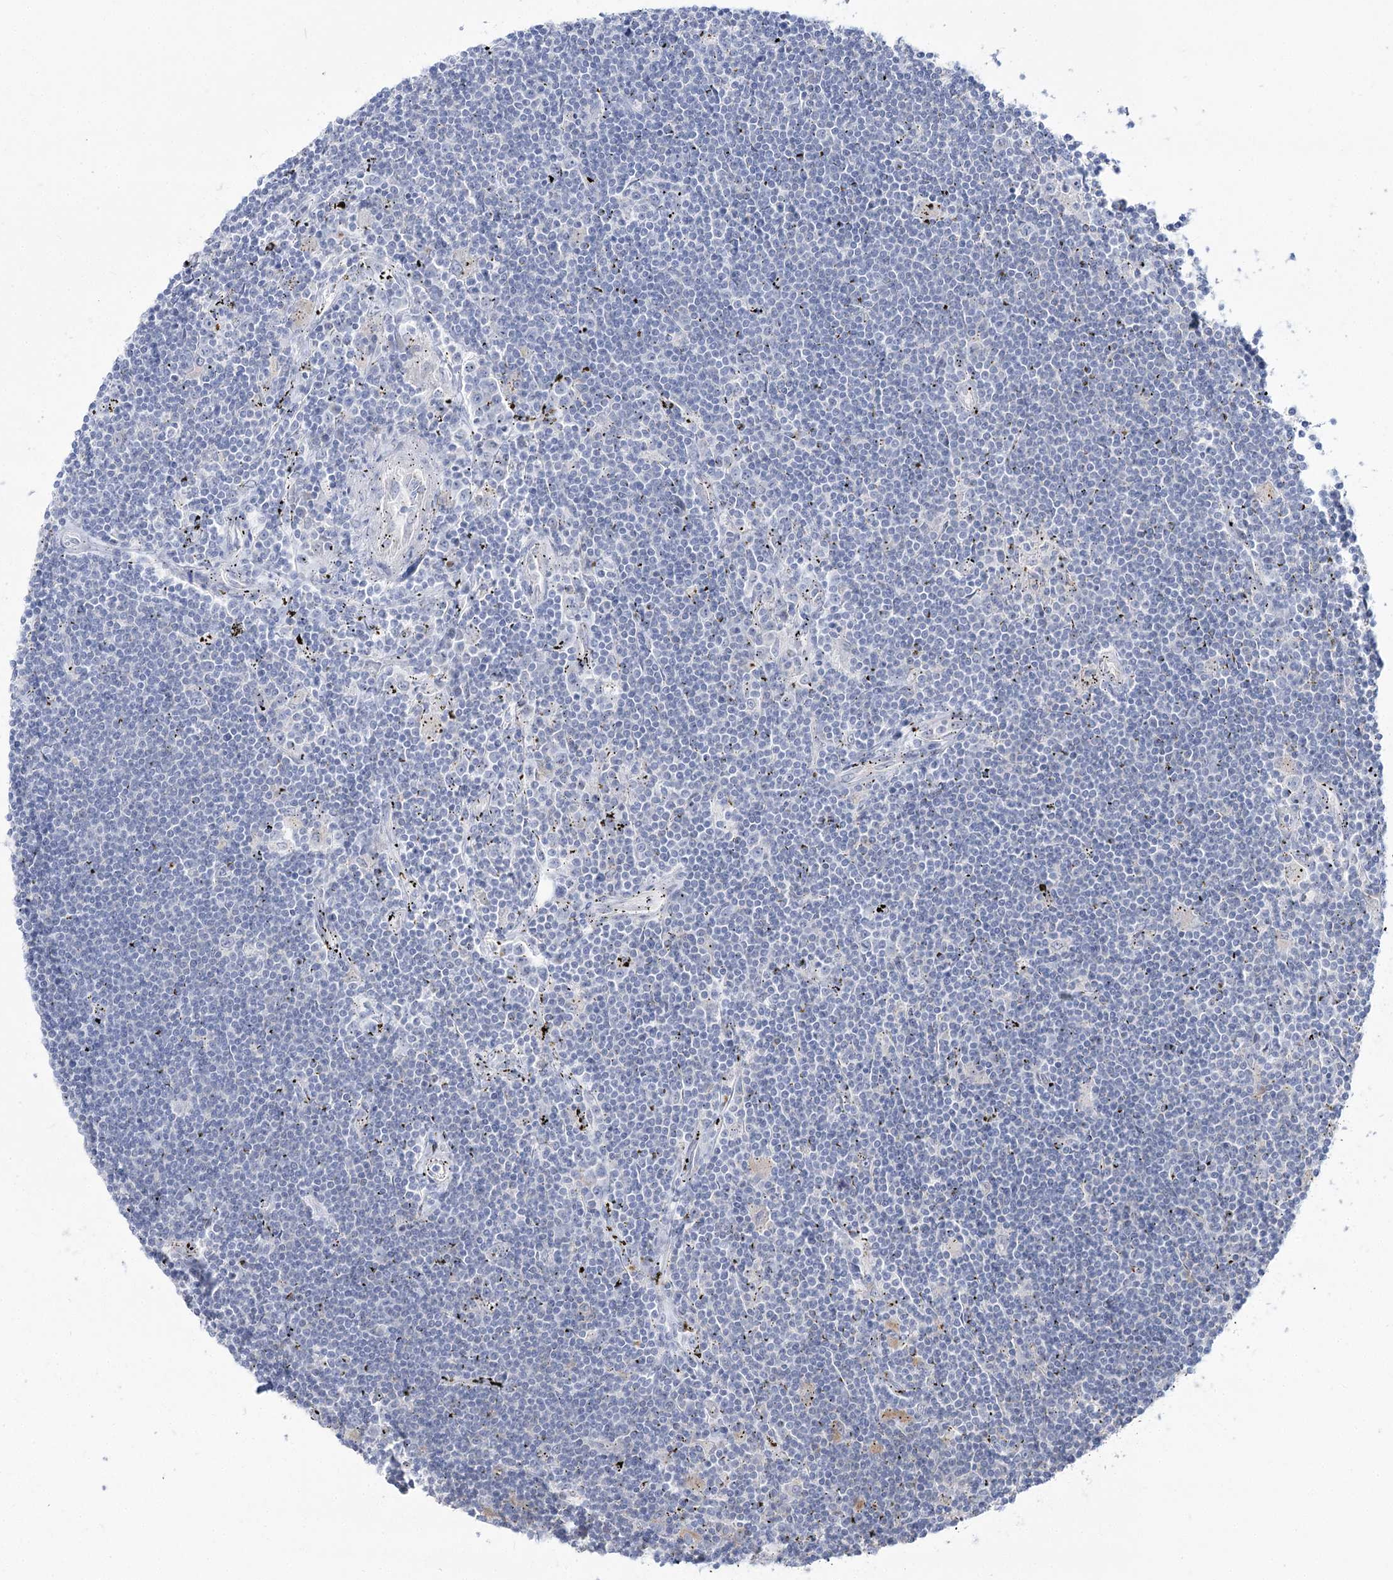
{"staining": {"intensity": "negative", "quantity": "none", "location": "none"}, "tissue": "lymphoma", "cell_type": "Tumor cells", "image_type": "cancer", "snomed": [{"axis": "morphology", "description": "Malignant lymphoma, non-Hodgkin's type, Low grade"}, {"axis": "topography", "description": "Spleen"}], "caption": "Tumor cells are negative for protein expression in human lymphoma. The staining is performed using DAB brown chromogen with nuclei counter-stained in using hematoxylin.", "gene": "SUOX", "patient": {"sex": "male", "age": 76}}